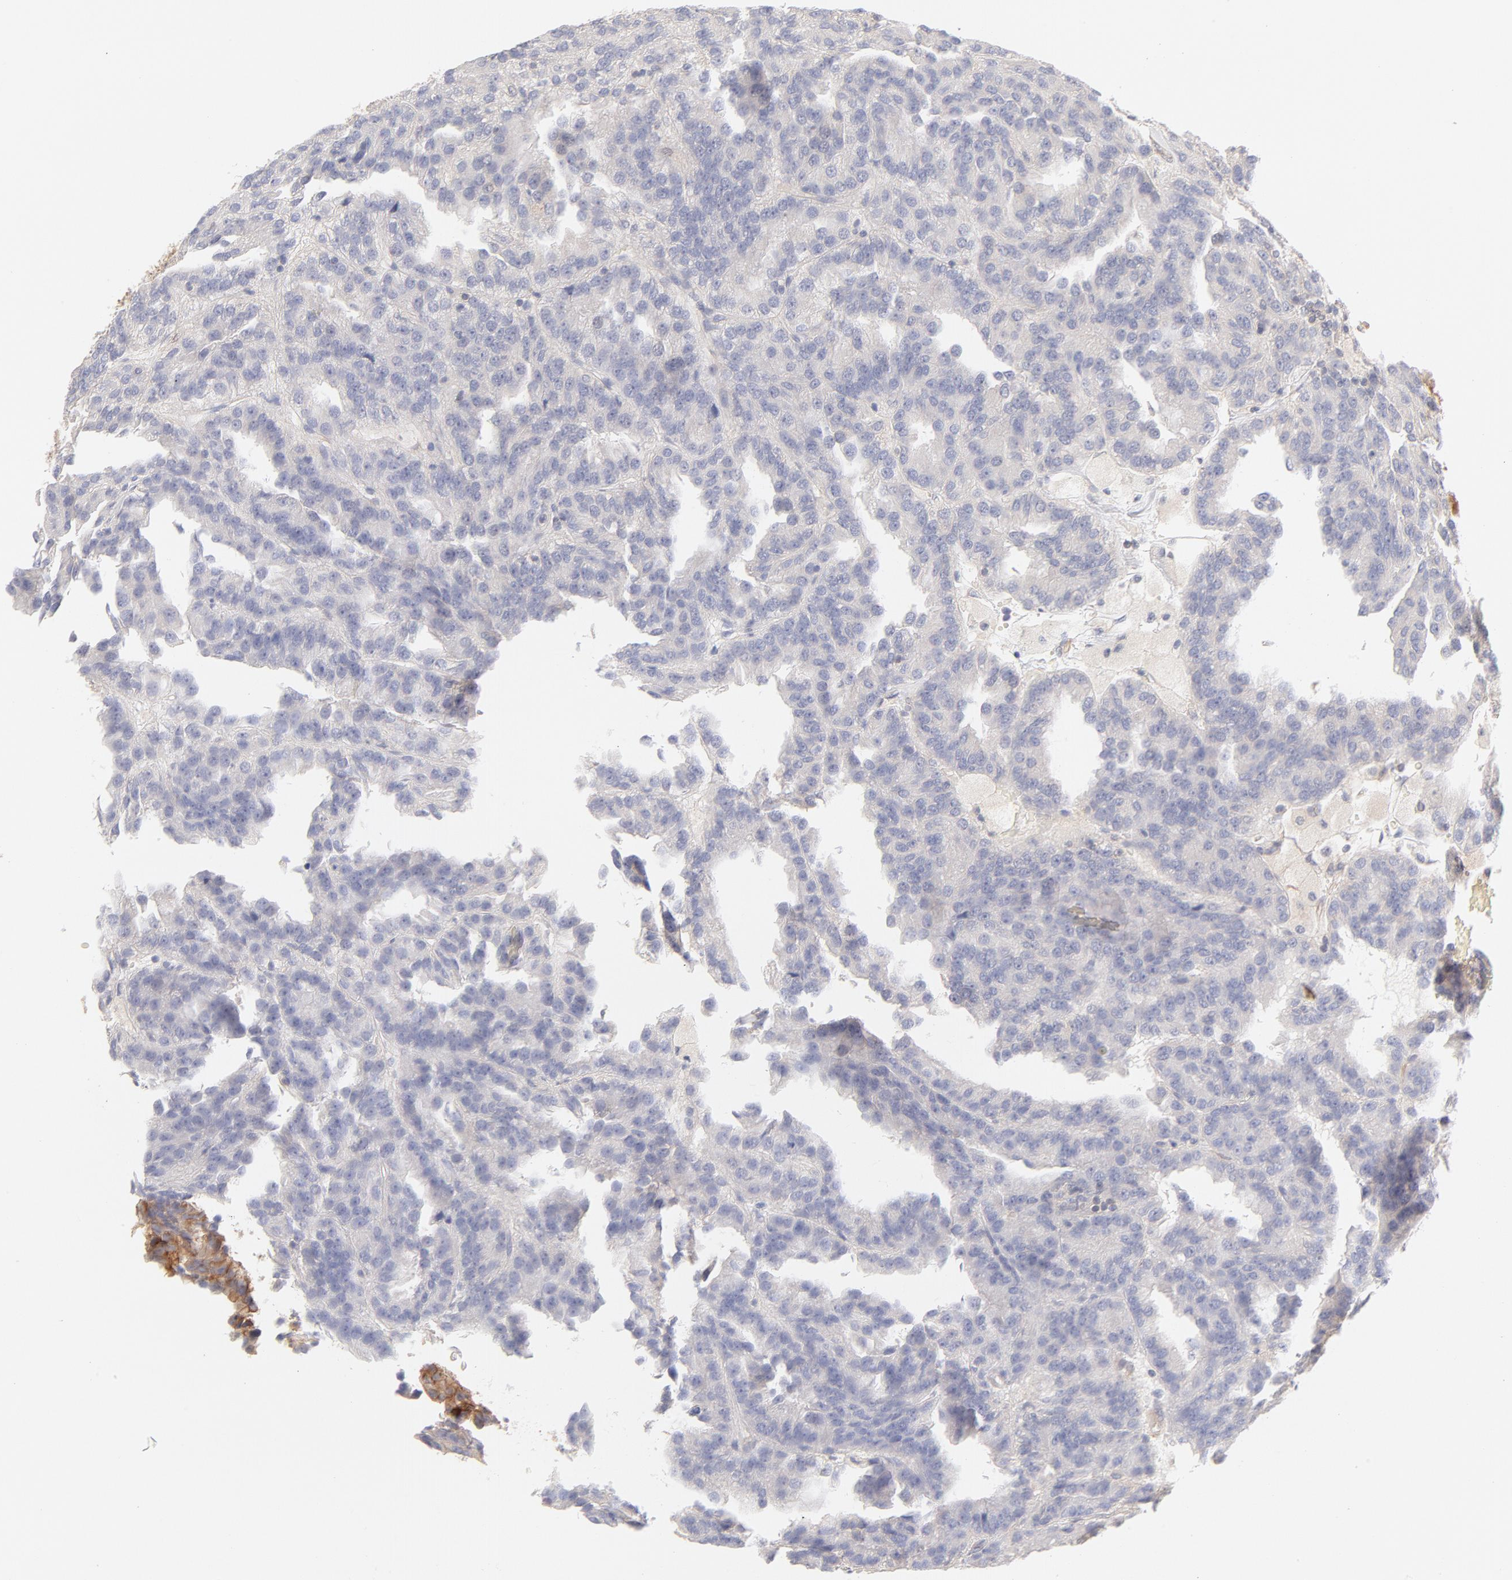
{"staining": {"intensity": "negative", "quantity": "none", "location": "none"}, "tissue": "renal cancer", "cell_type": "Tumor cells", "image_type": "cancer", "snomed": [{"axis": "morphology", "description": "Adenocarcinoma, NOS"}, {"axis": "topography", "description": "Kidney"}], "caption": "An IHC photomicrograph of adenocarcinoma (renal) is shown. There is no staining in tumor cells of adenocarcinoma (renal). (DAB immunohistochemistry with hematoxylin counter stain).", "gene": "LDLRAP1", "patient": {"sex": "male", "age": 46}}